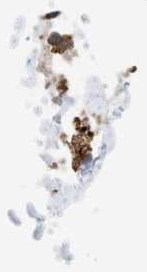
{"staining": {"intensity": "strong", "quantity": "25%-75%", "location": "cytoplasmic/membranous"}, "tissue": "adrenal gland", "cell_type": "Glandular cells", "image_type": "normal", "snomed": [{"axis": "morphology", "description": "Normal tissue, NOS"}, {"axis": "topography", "description": "Adrenal gland"}], "caption": "A high-resolution photomicrograph shows IHC staining of normal adrenal gland, which demonstrates strong cytoplasmic/membranous positivity in approximately 25%-75% of glandular cells.", "gene": "POLG2", "patient": {"sex": "female", "age": 44}}